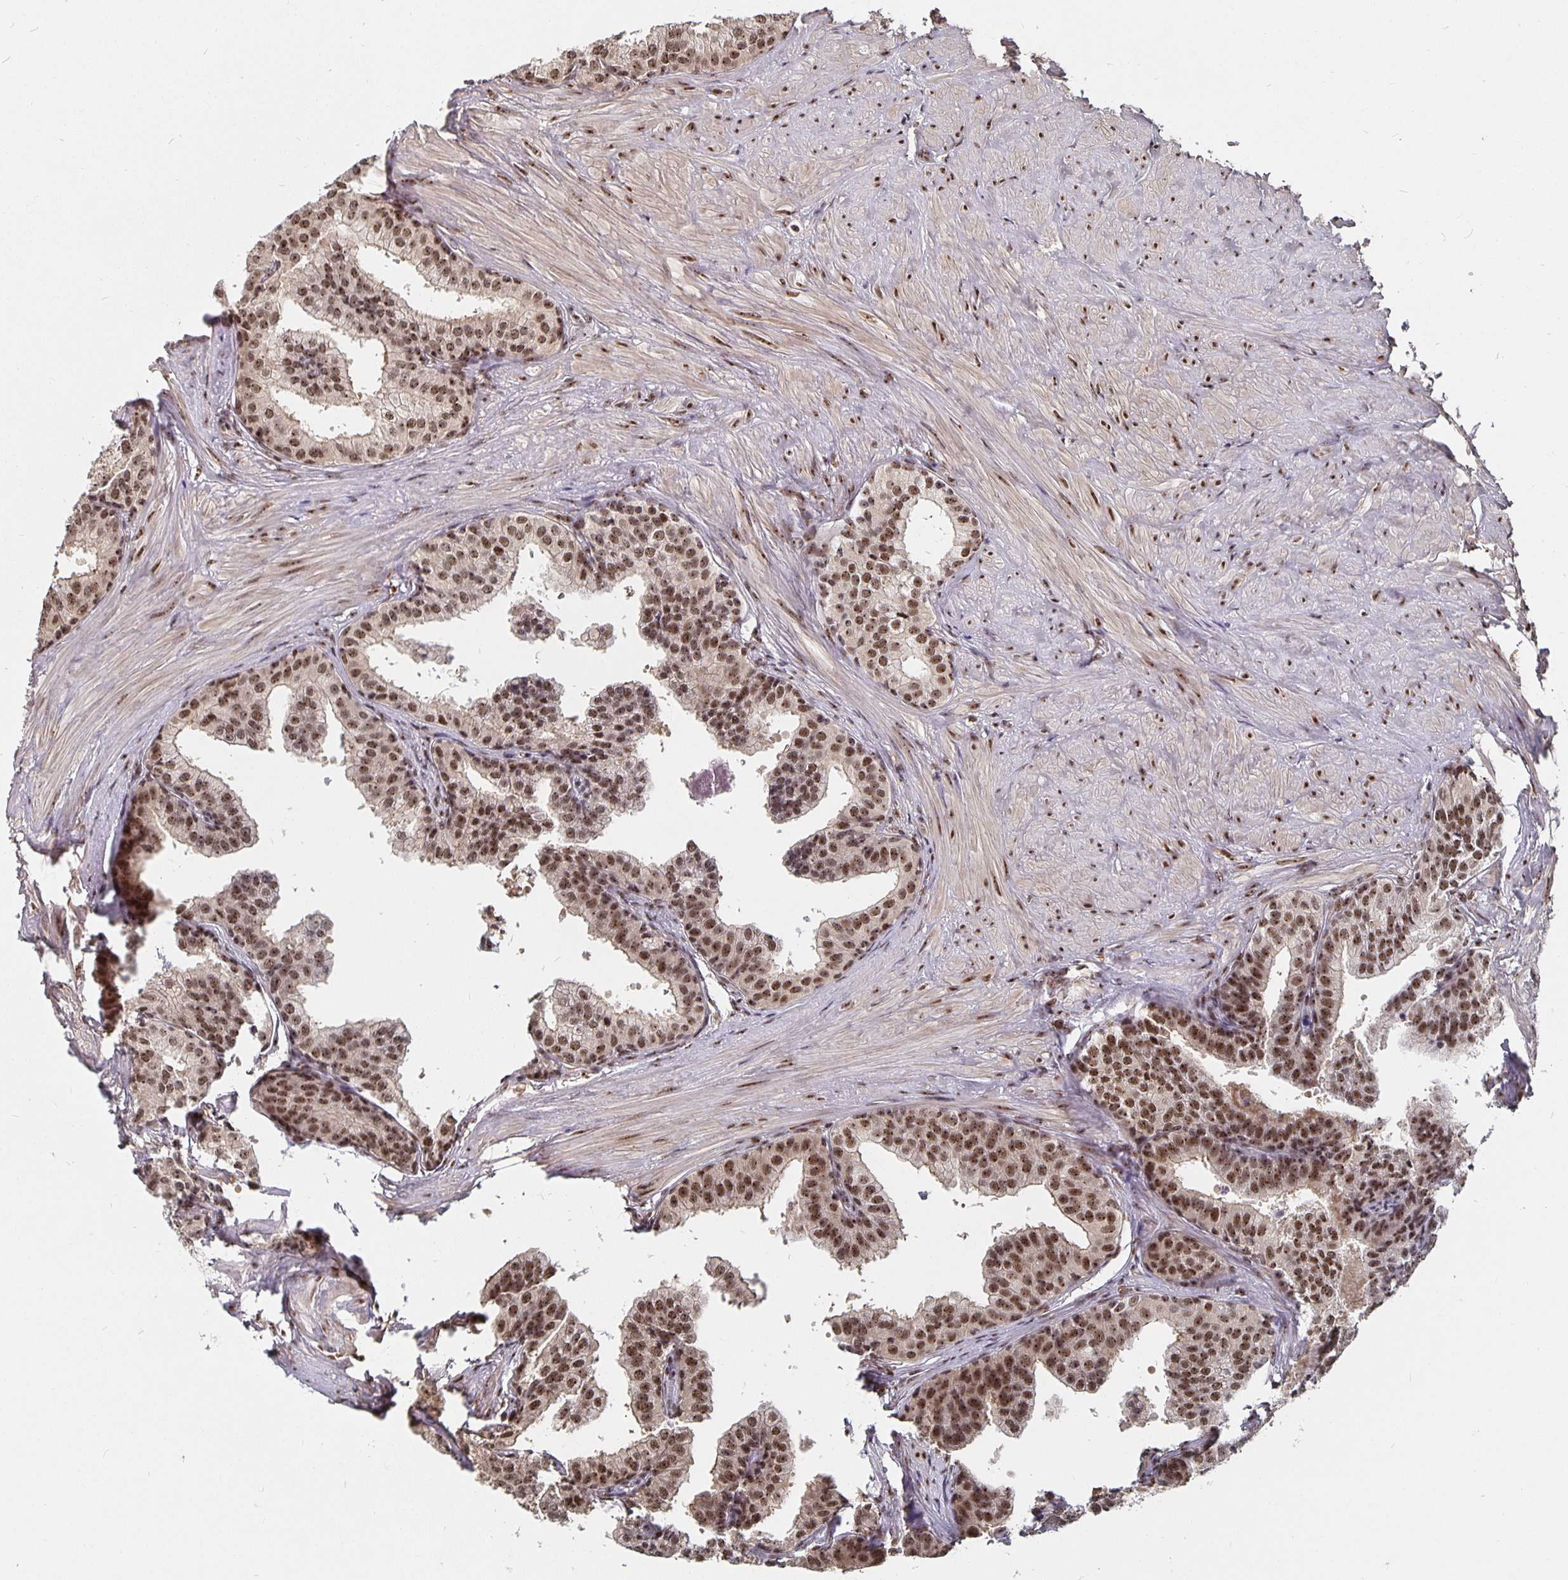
{"staining": {"intensity": "moderate", "quantity": ">75%", "location": "nuclear"}, "tissue": "prostate", "cell_type": "Glandular cells", "image_type": "normal", "snomed": [{"axis": "morphology", "description": "Normal tissue, NOS"}, {"axis": "topography", "description": "Prostate"}, {"axis": "topography", "description": "Peripheral nerve tissue"}], "caption": "Glandular cells demonstrate moderate nuclear positivity in approximately >75% of cells in benign prostate.", "gene": "LAS1L", "patient": {"sex": "male", "age": 55}}